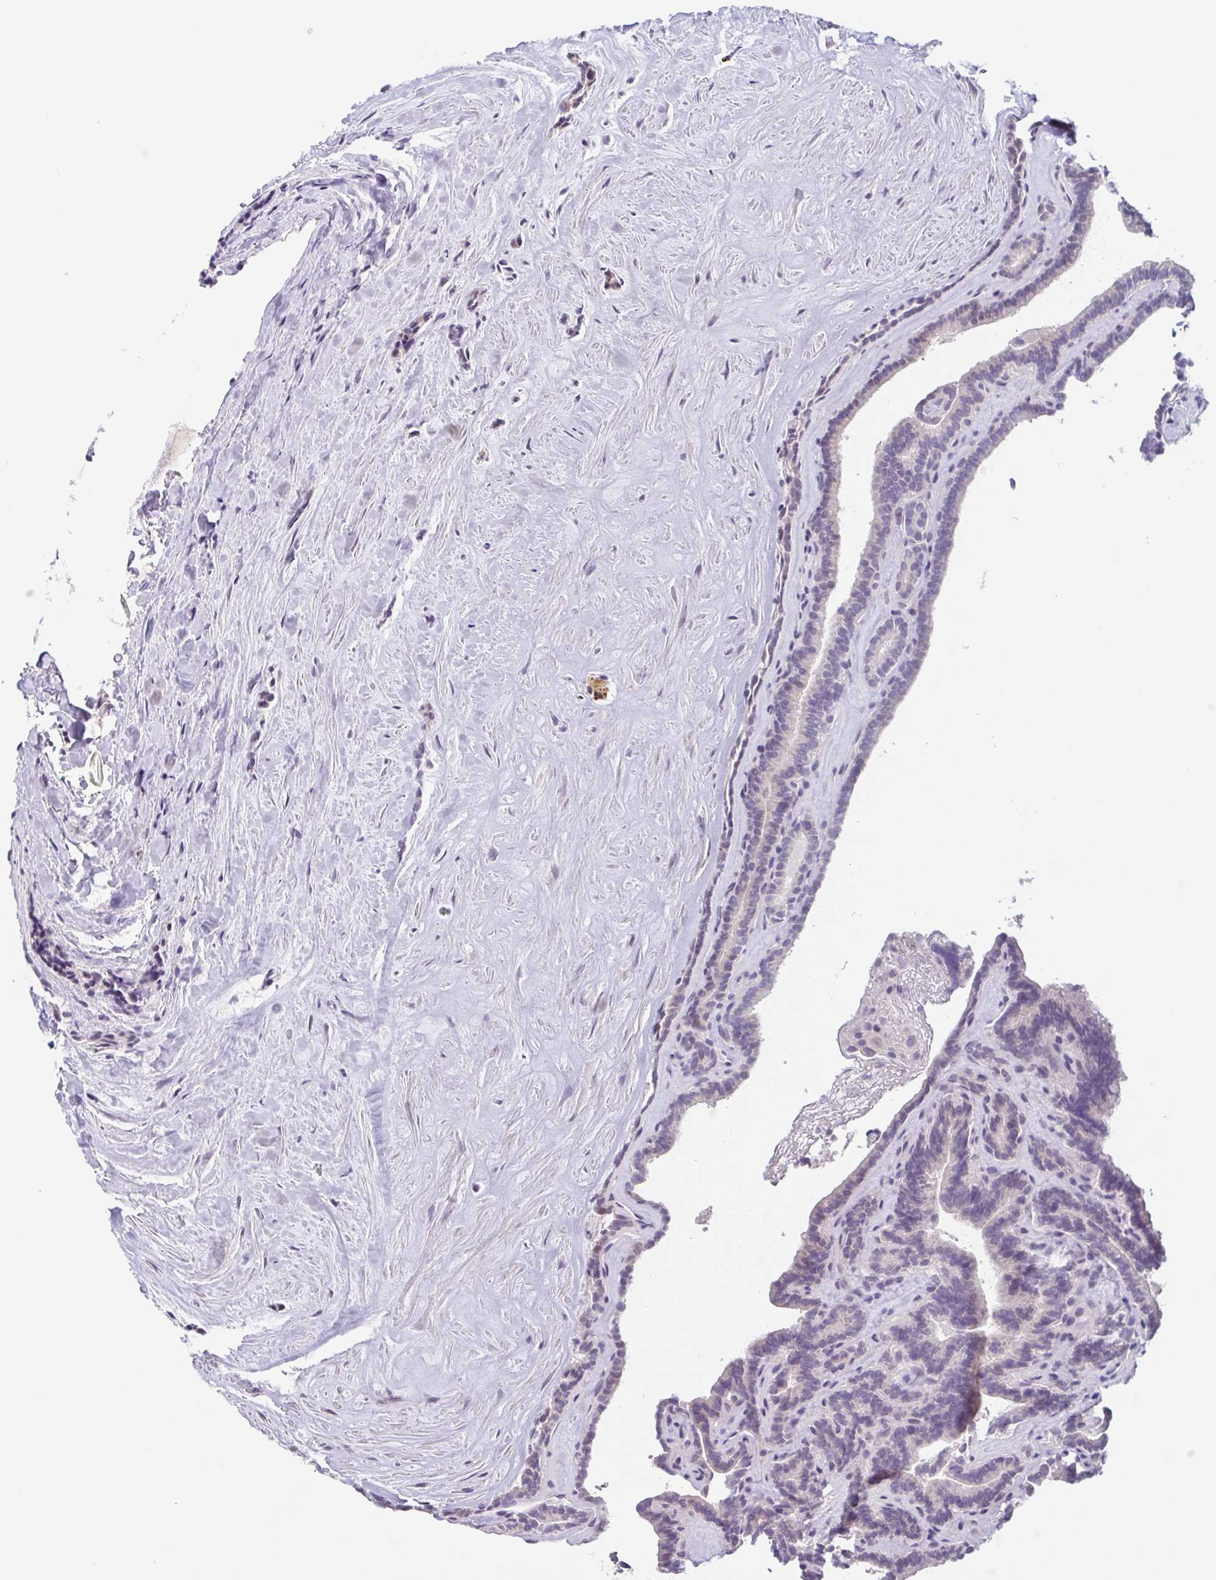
{"staining": {"intensity": "negative", "quantity": "none", "location": "none"}, "tissue": "thyroid cancer", "cell_type": "Tumor cells", "image_type": "cancer", "snomed": [{"axis": "morphology", "description": "Papillary adenocarcinoma, NOS"}, {"axis": "topography", "description": "Thyroid gland"}], "caption": "The IHC photomicrograph has no significant expression in tumor cells of papillary adenocarcinoma (thyroid) tissue. (Immunohistochemistry, brightfield microscopy, high magnification).", "gene": "GHRL", "patient": {"sex": "female", "age": 21}}